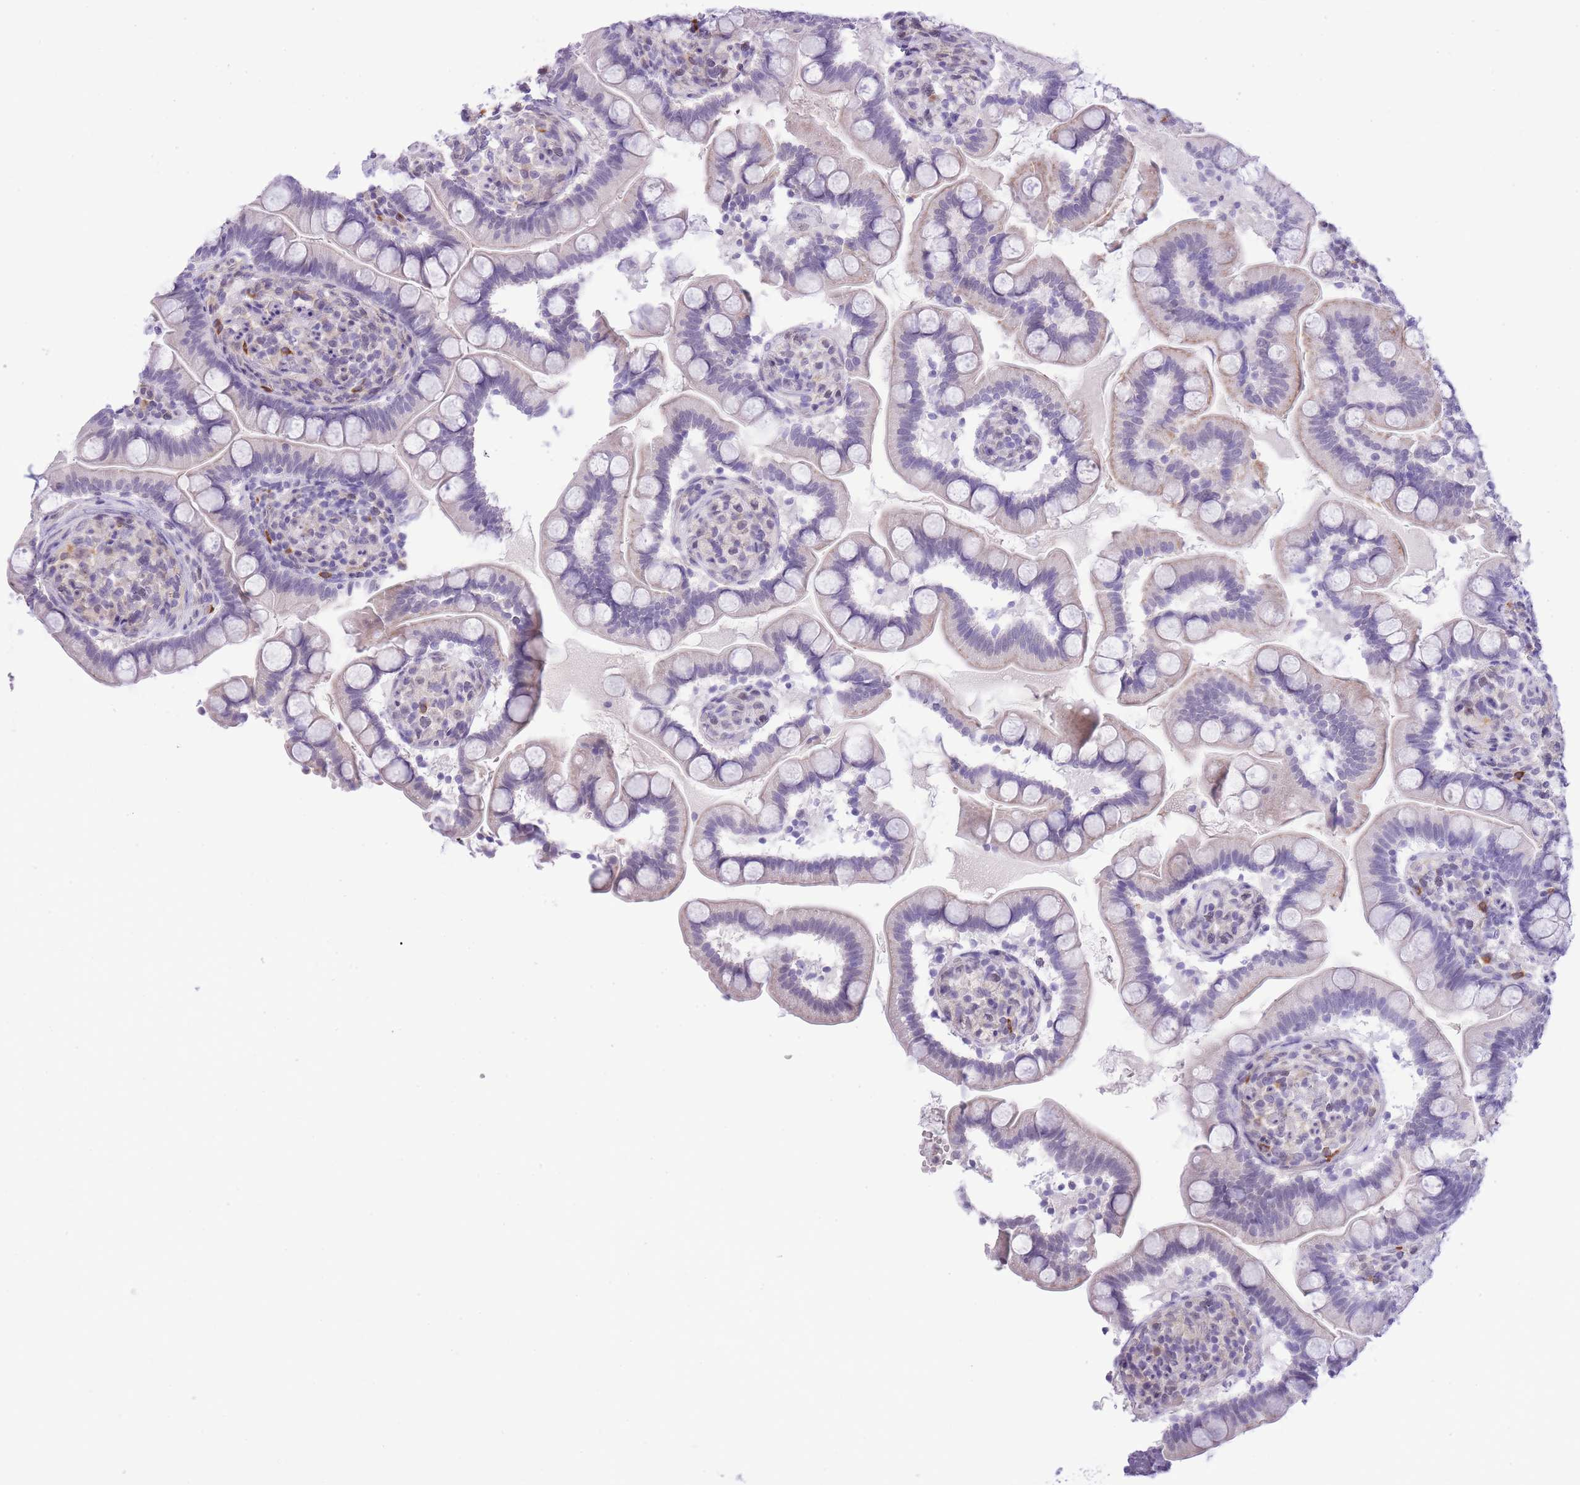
{"staining": {"intensity": "negative", "quantity": "none", "location": "none"}, "tissue": "small intestine", "cell_type": "Glandular cells", "image_type": "normal", "snomed": [{"axis": "morphology", "description": "Normal tissue, NOS"}, {"axis": "topography", "description": "Small intestine"}], "caption": "A high-resolution histopathology image shows immunohistochemistry (IHC) staining of unremarkable small intestine, which demonstrates no significant expression in glandular cells.", "gene": "MEIOSIN", "patient": {"sex": "female", "age": 64}}